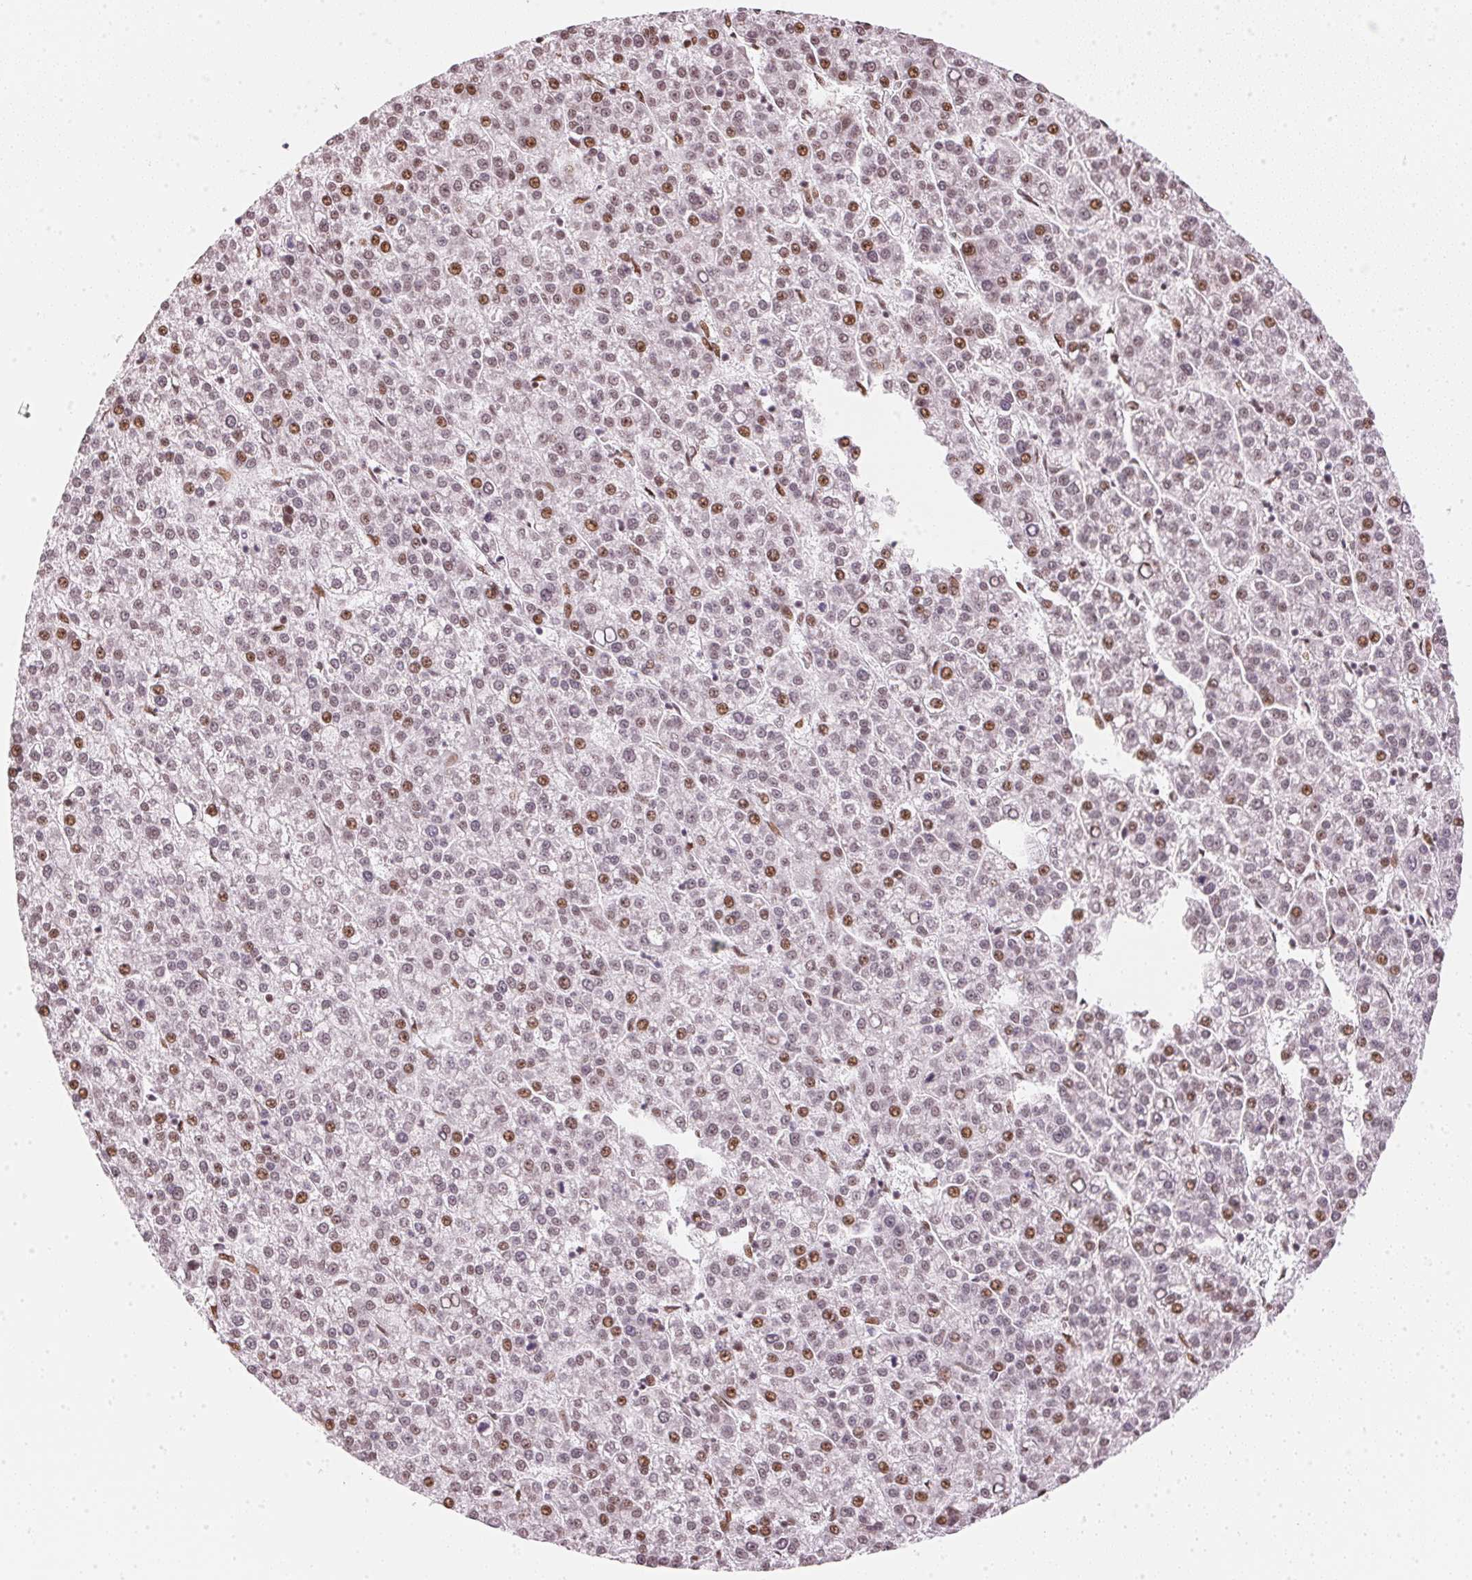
{"staining": {"intensity": "moderate", "quantity": "25%-75%", "location": "nuclear"}, "tissue": "liver cancer", "cell_type": "Tumor cells", "image_type": "cancer", "snomed": [{"axis": "morphology", "description": "Carcinoma, Hepatocellular, NOS"}, {"axis": "topography", "description": "Liver"}], "caption": "A photomicrograph showing moderate nuclear positivity in approximately 25%-75% of tumor cells in liver hepatocellular carcinoma, as visualized by brown immunohistochemical staining.", "gene": "KAT6A", "patient": {"sex": "female", "age": 58}}